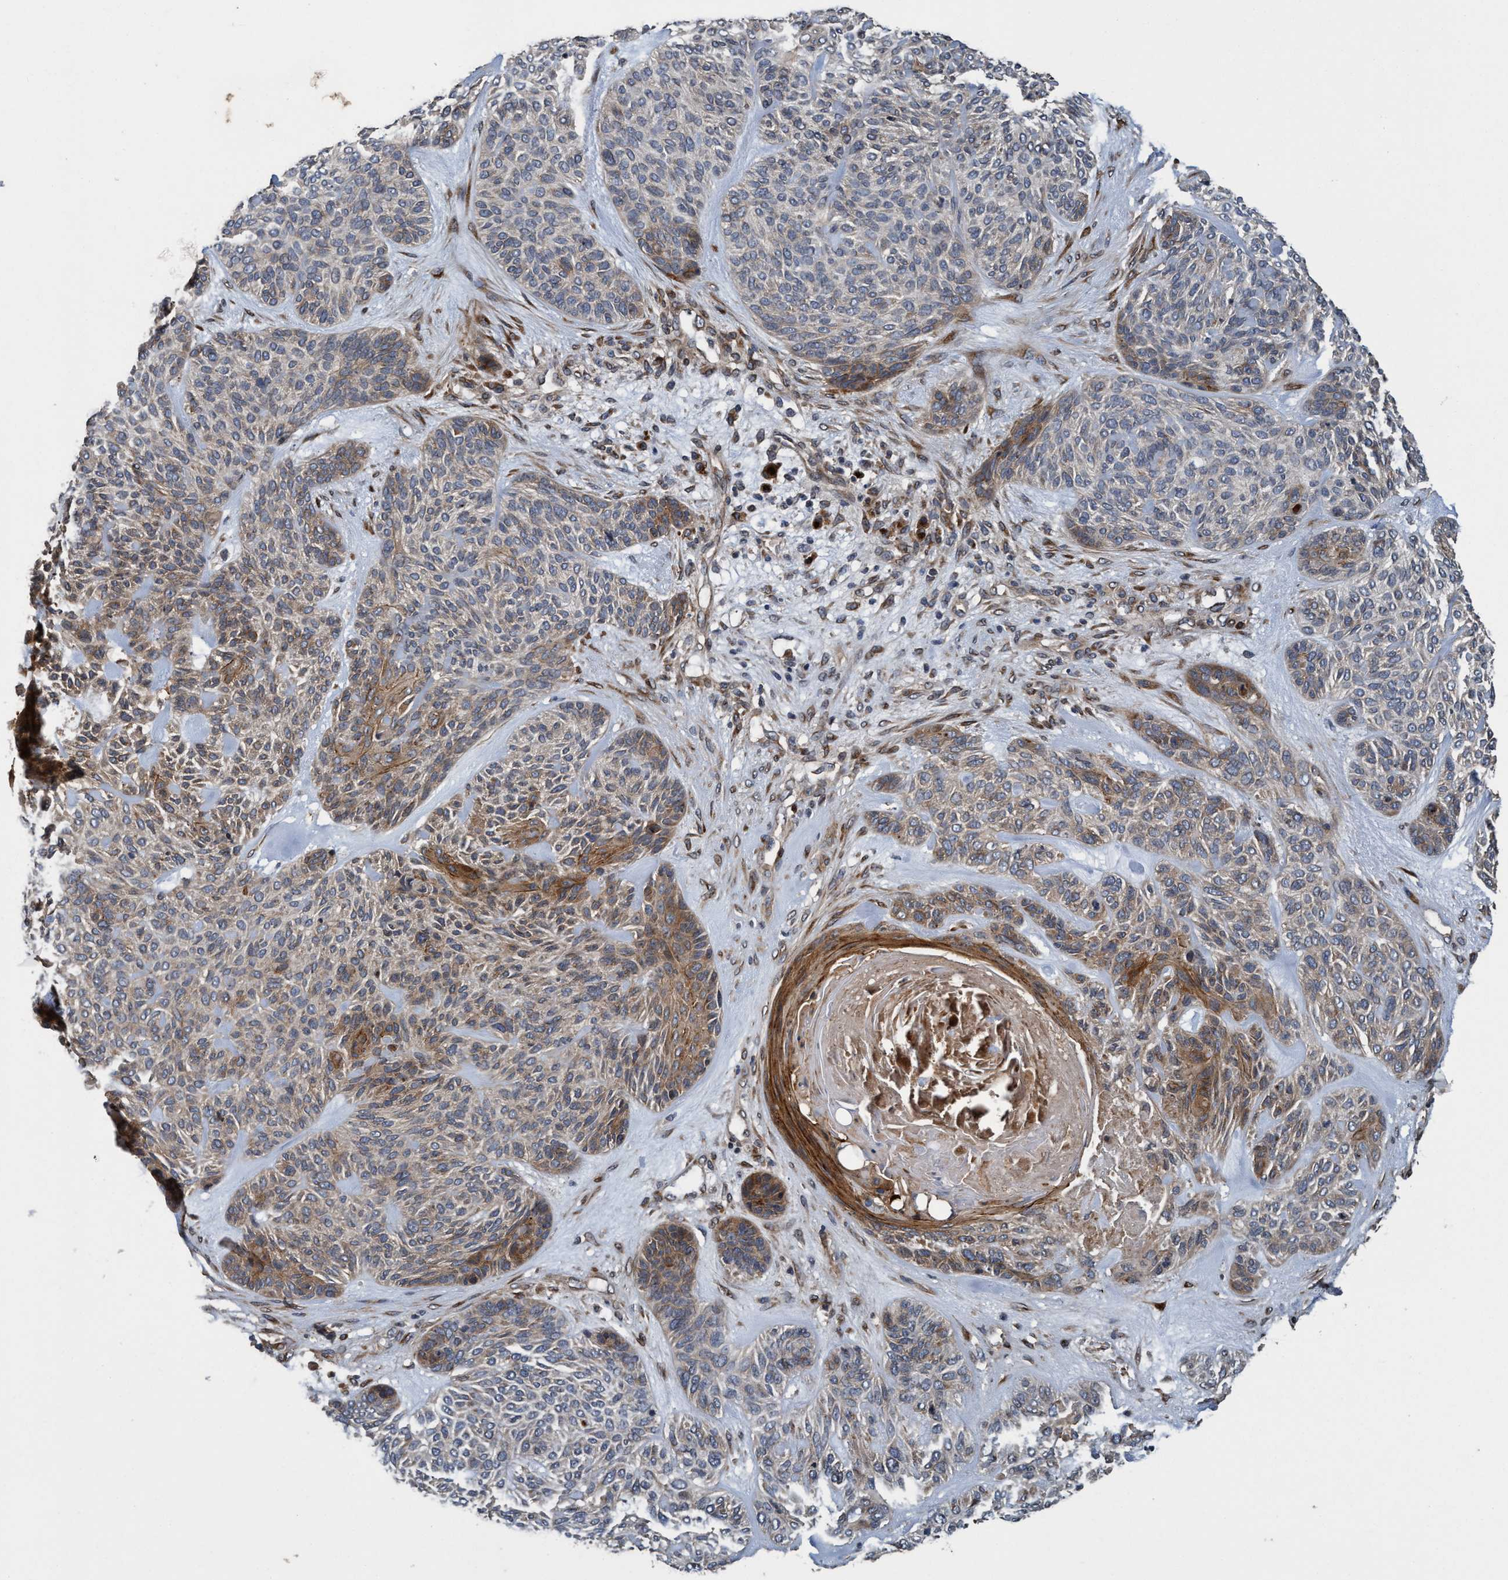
{"staining": {"intensity": "moderate", "quantity": "<25%", "location": "cytoplasmic/membranous"}, "tissue": "skin cancer", "cell_type": "Tumor cells", "image_type": "cancer", "snomed": [{"axis": "morphology", "description": "Basal cell carcinoma"}, {"axis": "topography", "description": "Skin"}], "caption": "A photomicrograph of human basal cell carcinoma (skin) stained for a protein reveals moderate cytoplasmic/membranous brown staining in tumor cells.", "gene": "MACC1", "patient": {"sex": "male", "age": 55}}